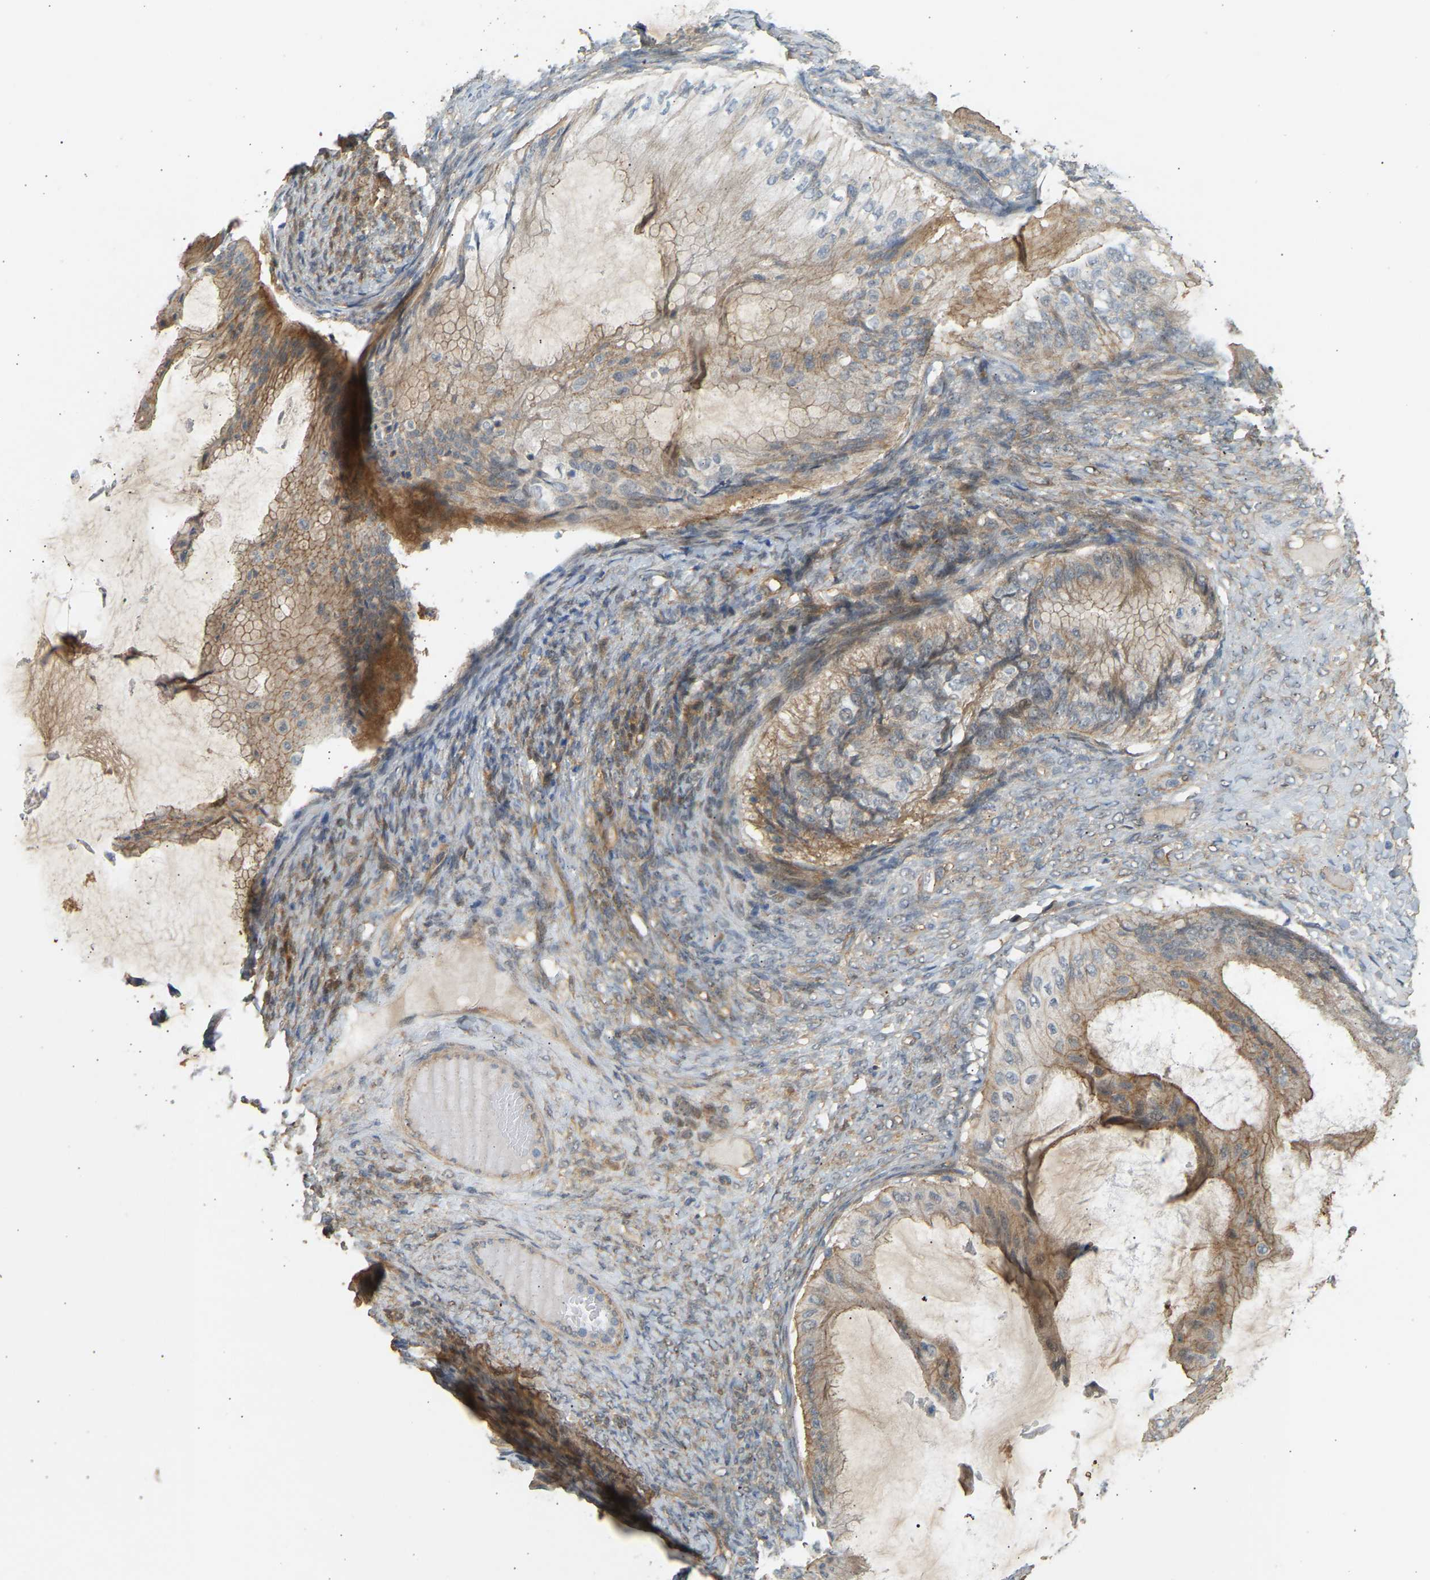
{"staining": {"intensity": "moderate", "quantity": ">75%", "location": "cytoplasmic/membranous"}, "tissue": "ovarian cancer", "cell_type": "Tumor cells", "image_type": "cancer", "snomed": [{"axis": "morphology", "description": "Cystadenocarcinoma, mucinous, NOS"}, {"axis": "topography", "description": "Ovary"}], "caption": "Tumor cells demonstrate medium levels of moderate cytoplasmic/membranous expression in approximately >75% of cells in ovarian cancer (mucinous cystadenocarcinoma).", "gene": "RGL1", "patient": {"sex": "female", "age": 61}}